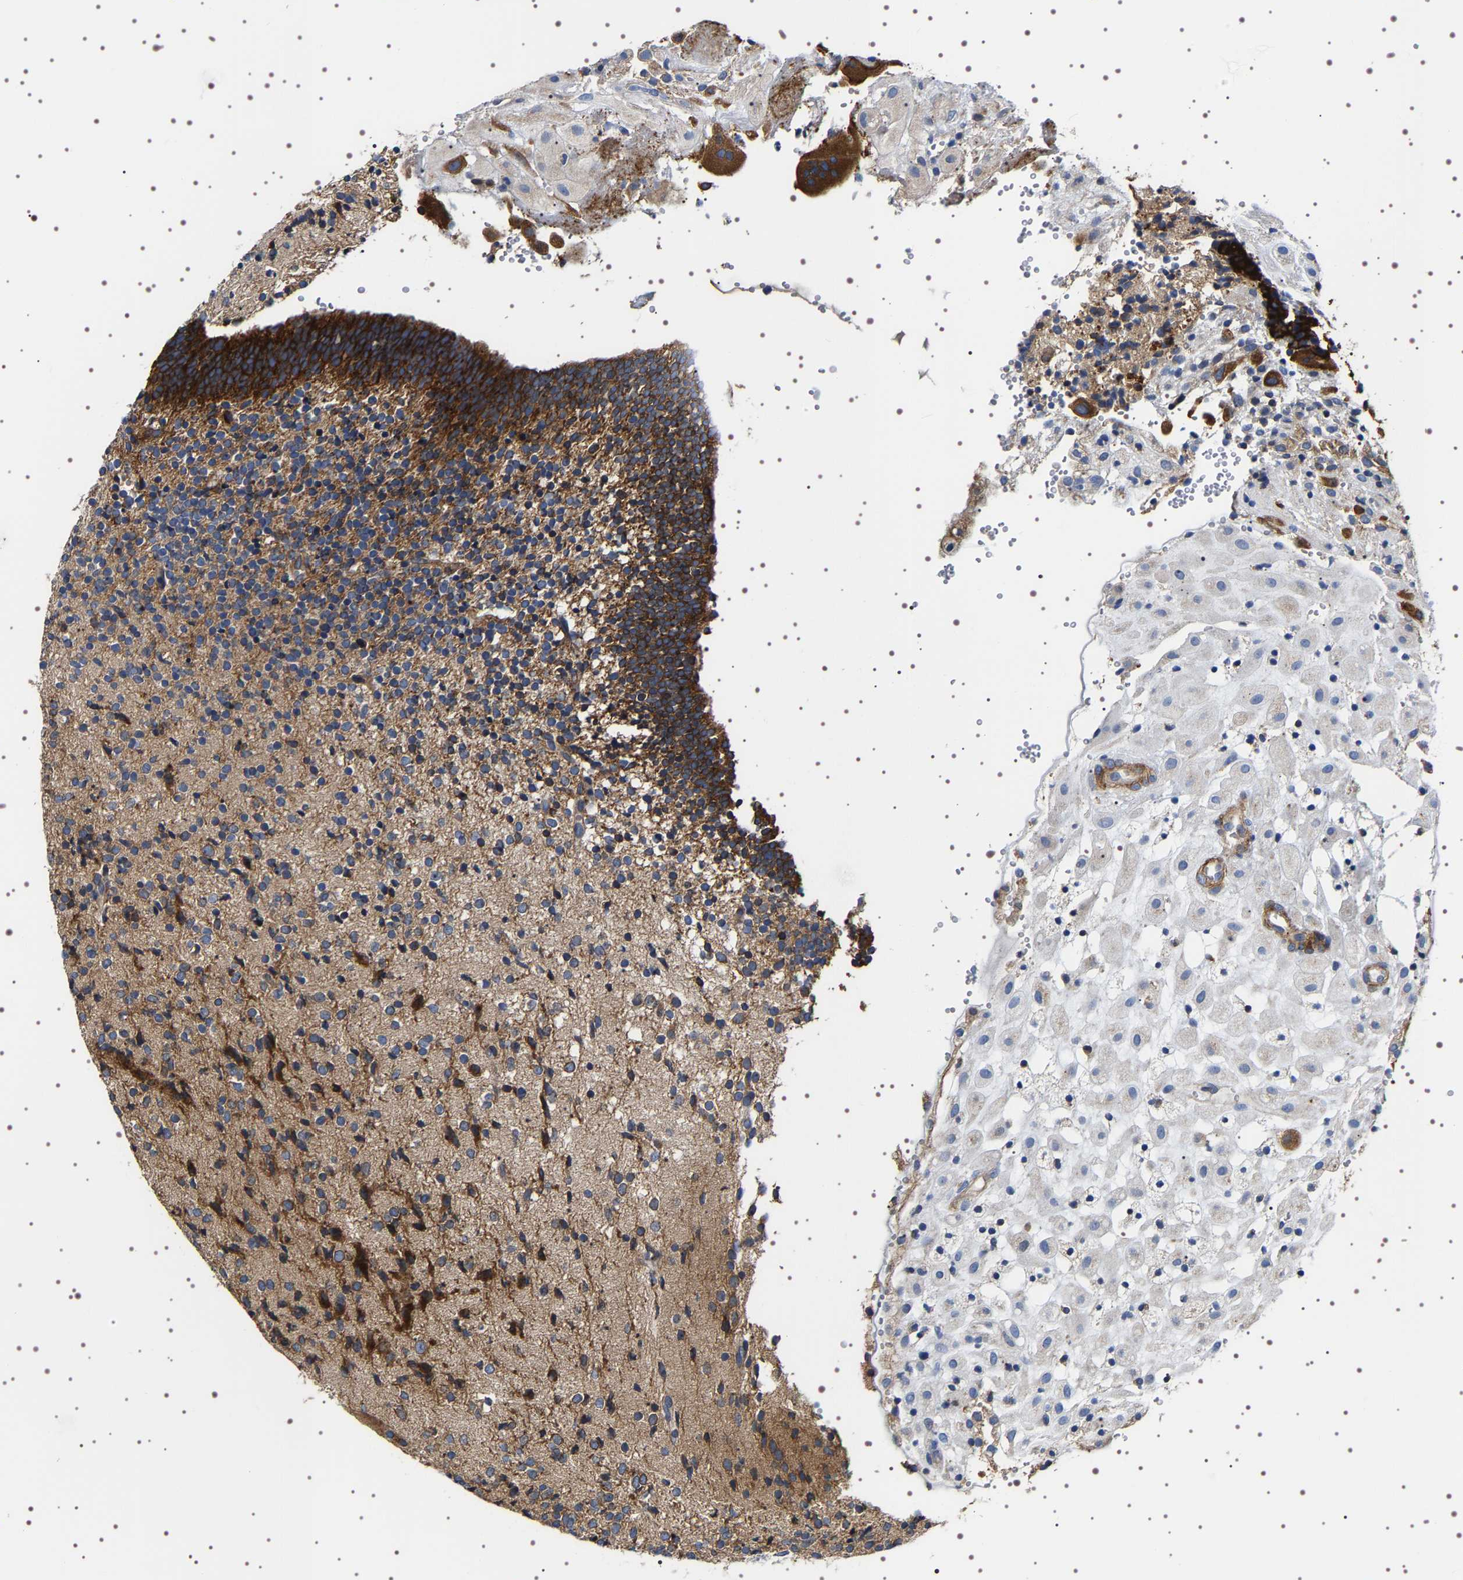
{"staining": {"intensity": "strong", "quantity": "25%-75%", "location": "cytoplasmic/membranous"}, "tissue": "placenta", "cell_type": "Decidual cells", "image_type": "normal", "snomed": [{"axis": "morphology", "description": "Normal tissue, NOS"}, {"axis": "topography", "description": "Placenta"}], "caption": "Placenta was stained to show a protein in brown. There is high levels of strong cytoplasmic/membranous staining in about 25%-75% of decidual cells. (Brightfield microscopy of DAB IHC at high magnification).", "gene": "SQLE", "patient": {"sex": "female", "age": 18}}